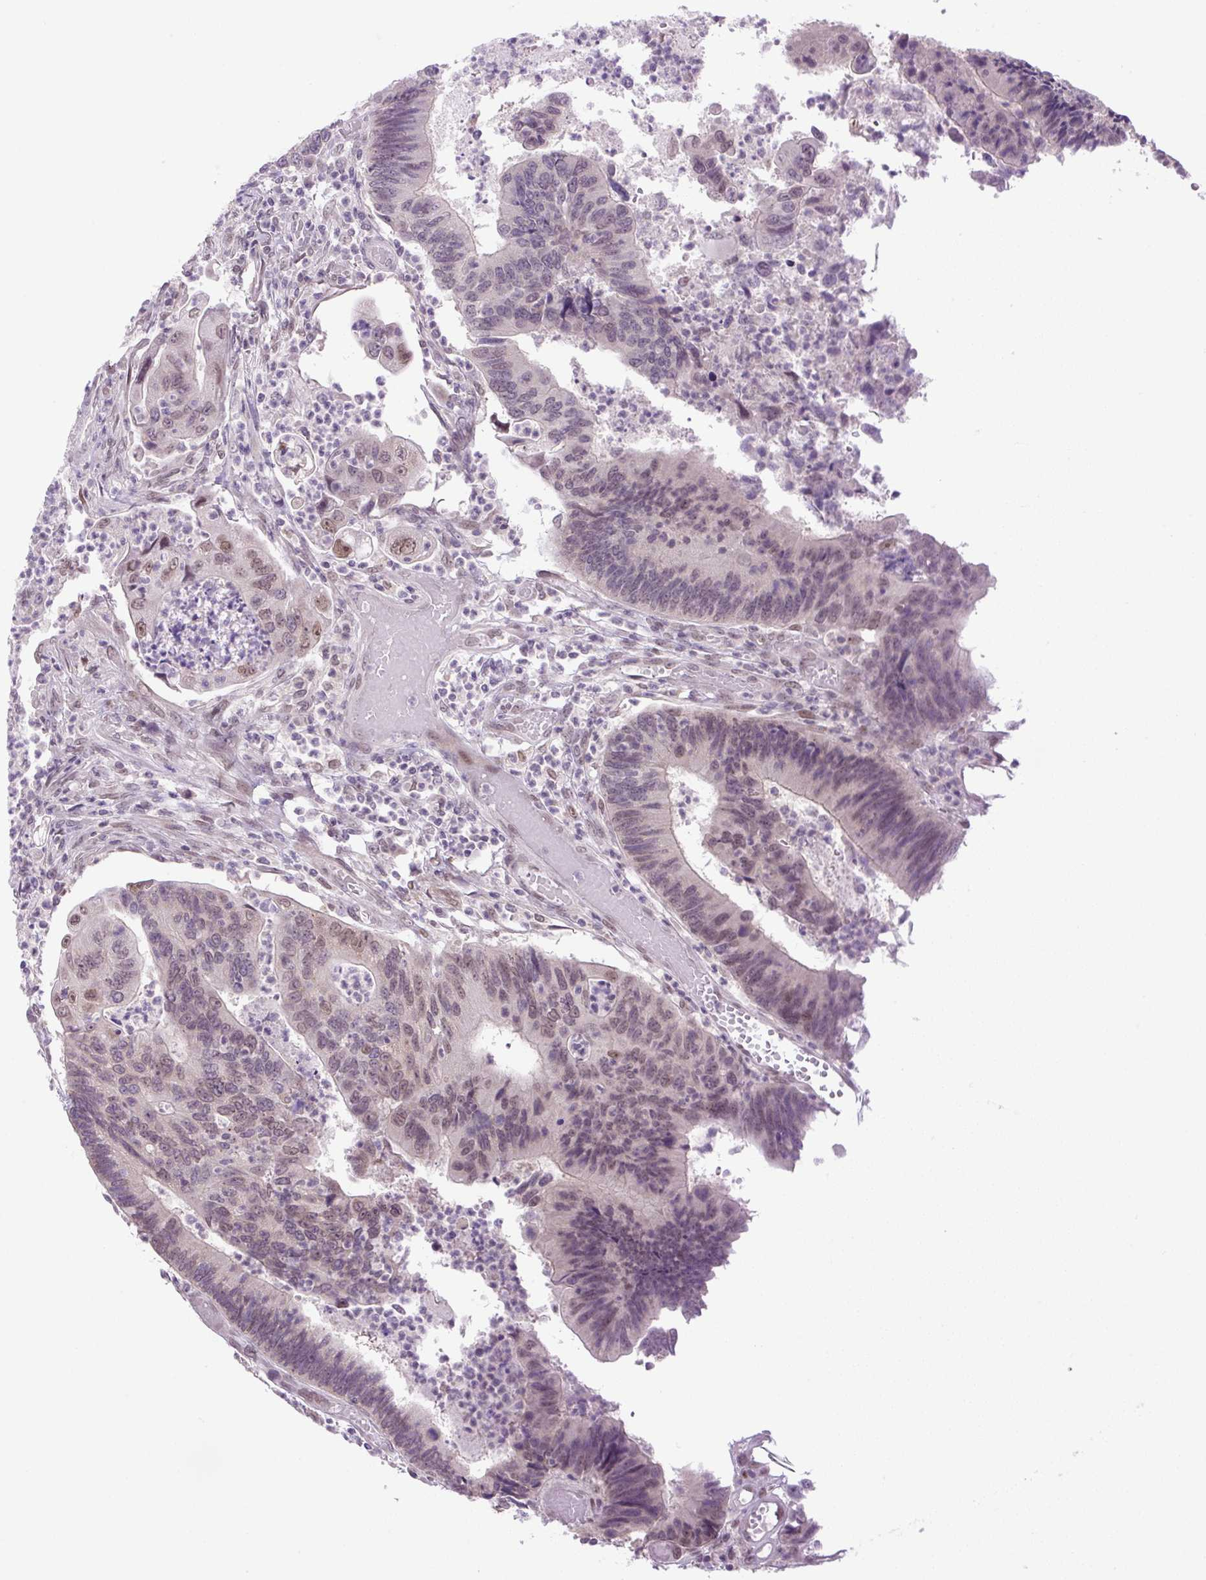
{"staining": {"intensity": "weak", "quantity": "25%-75%", "location": "nuclear"}, "tissue": "colorectal cancer", "cell_type": "Tumor cells", "image_type": "cancer", "snomed": [{"axis": "morphology", "description": "Adenocarcinoma, NOS"}, {"axis": "topography", "description": "Colon"}], "caption": "This histopathology image exhibits colorectal adenocarcinoma stained with IHC to label a protein in brown. The nuclear of tumor cells show weak positivity for the protein. Nuclei are counter-stained blue.", "gene": "KPNA1", "patient": {"sex": "female", "age": 67}}